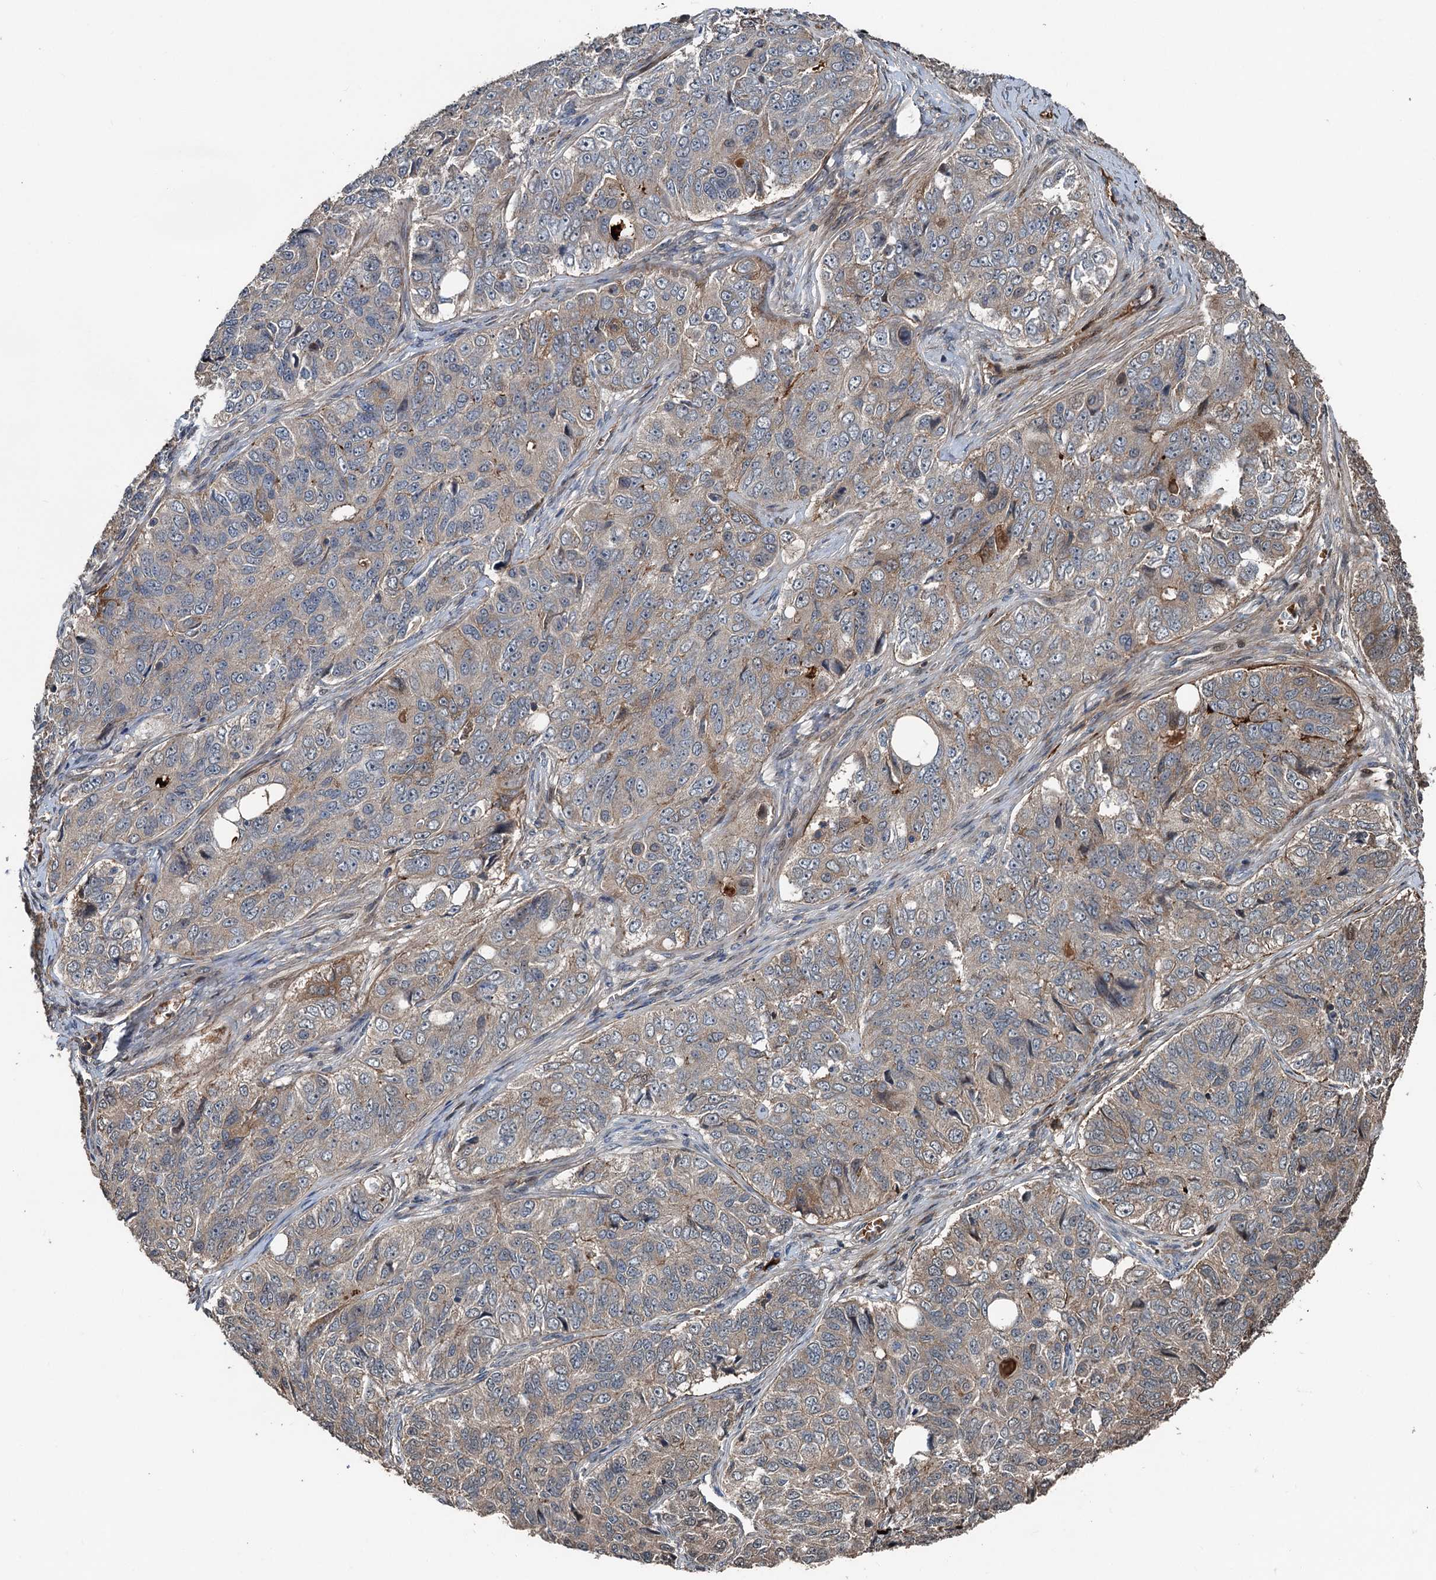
{"staining": {"intensity": "weak", "quantity": "25%-75%", "location": "cytoplasmic/membranous"}, "tissue": "ovarian cancer", "cell_type": "Tumor cells", "image_type": "cancer", "snomed": [{"axis": "morphology", "description": "Carcinoma, endometroid"}, {"axis": "topography", "description": "Ovary"}], "caption": "Immunohistochemistry (IHC) micrograph of neoplastic tissue: human endometroid carcinoma (ovarian) stained using immunohistochemistry shows low levels of weak protein expression localized specifically in the cytoplasmic/membranous of tumor cells, appearing as a cytoplasmic/membranous brown color.", "gene": "TEDC1", "patient": {"sex": "female", "age": 51}}